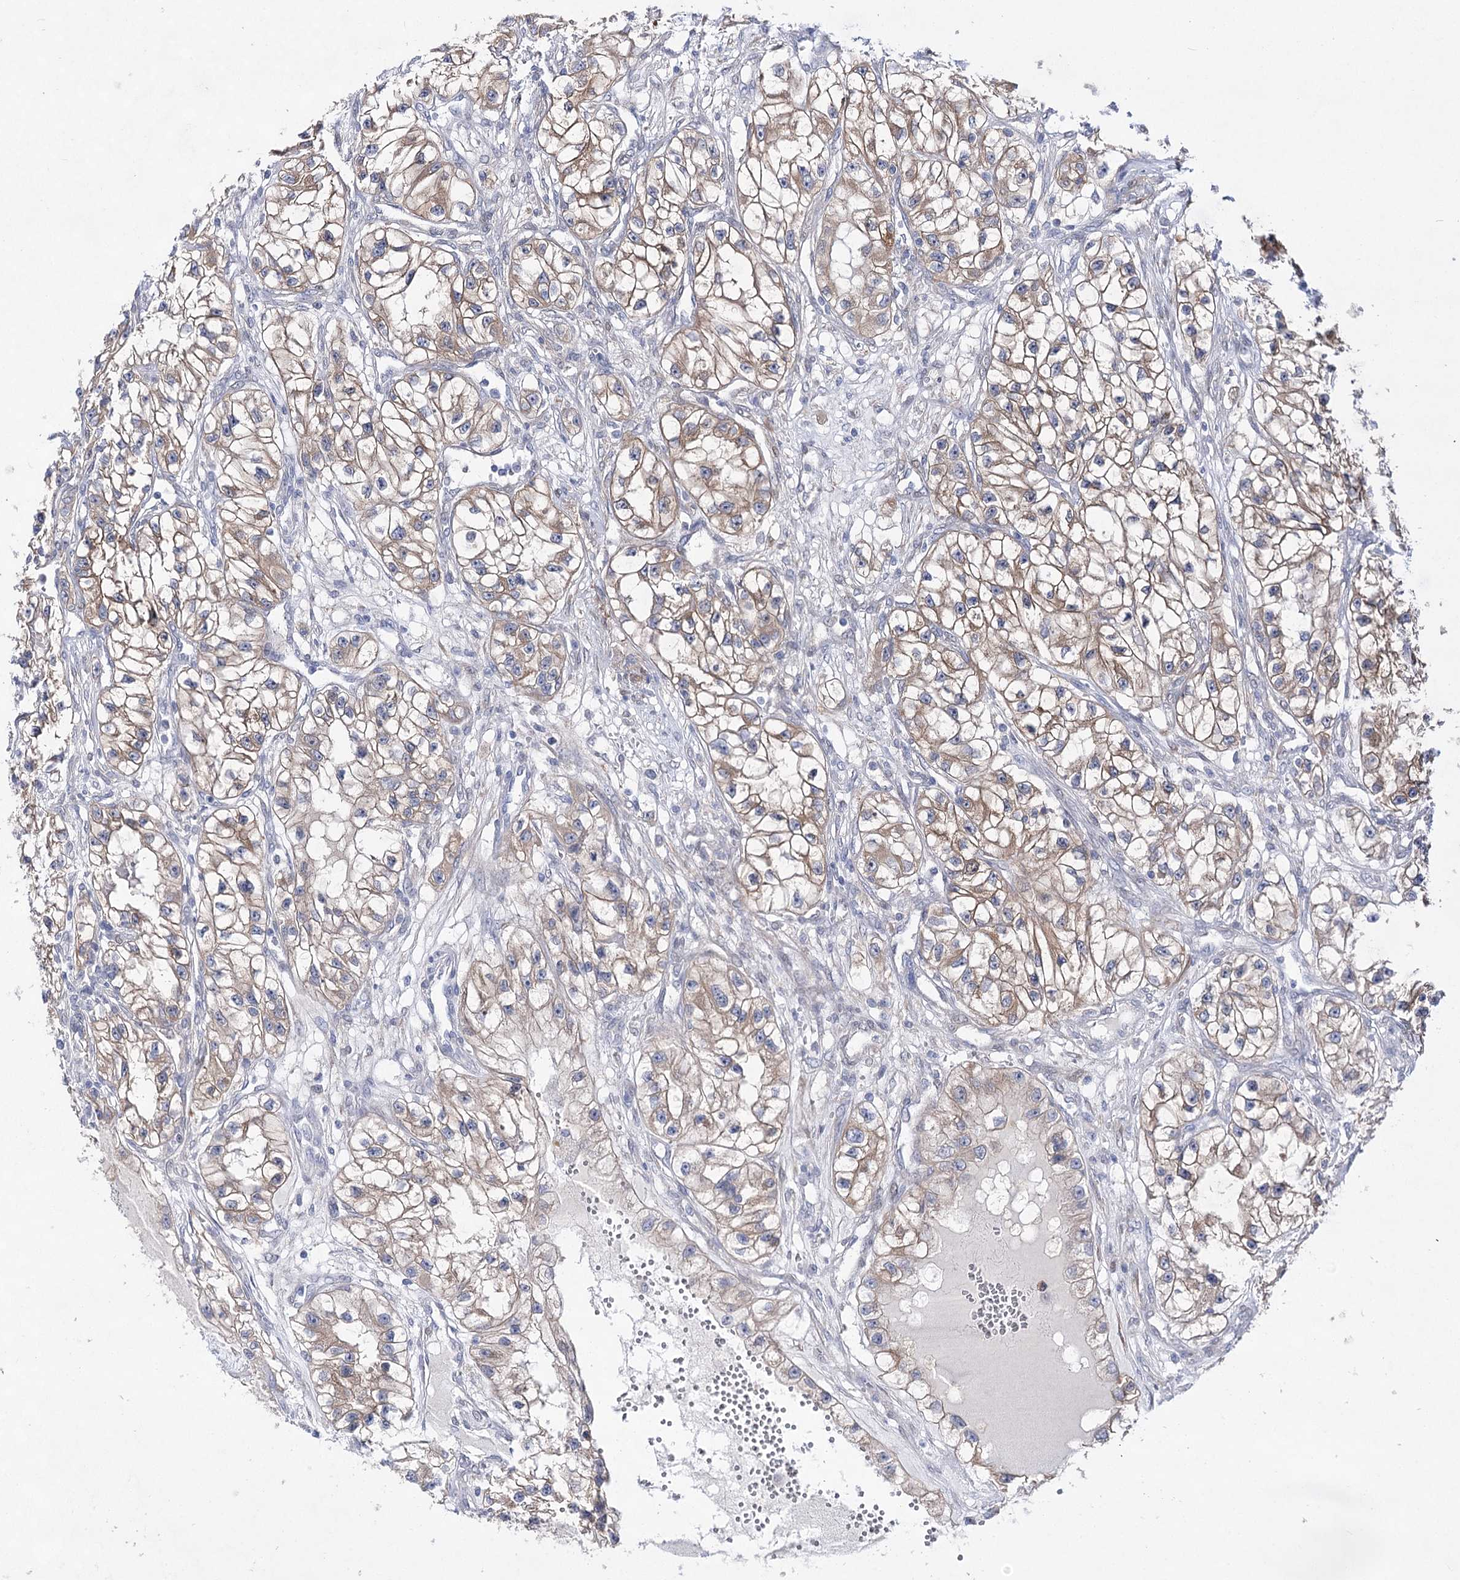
{"staining": {"intensity": "moderate", "quantity": ">75%", "location": "cytoplasmic/membranous"}, "tissue": "renal cancer", "cell_type": "Tumor cells", "image_type": "cancer", "snomed": [{"axis": "morphology", "description": "Adenocarcinoma, NOS"}, {"axis": "topography", "description": "Kidney"}], "caption": "Renal cancer (adenocarcinoma) stained with a protein marker displays moderate staining in tumor cells.", "gene": "UGDH", "patient": {"sex": "female", "age": 57}}